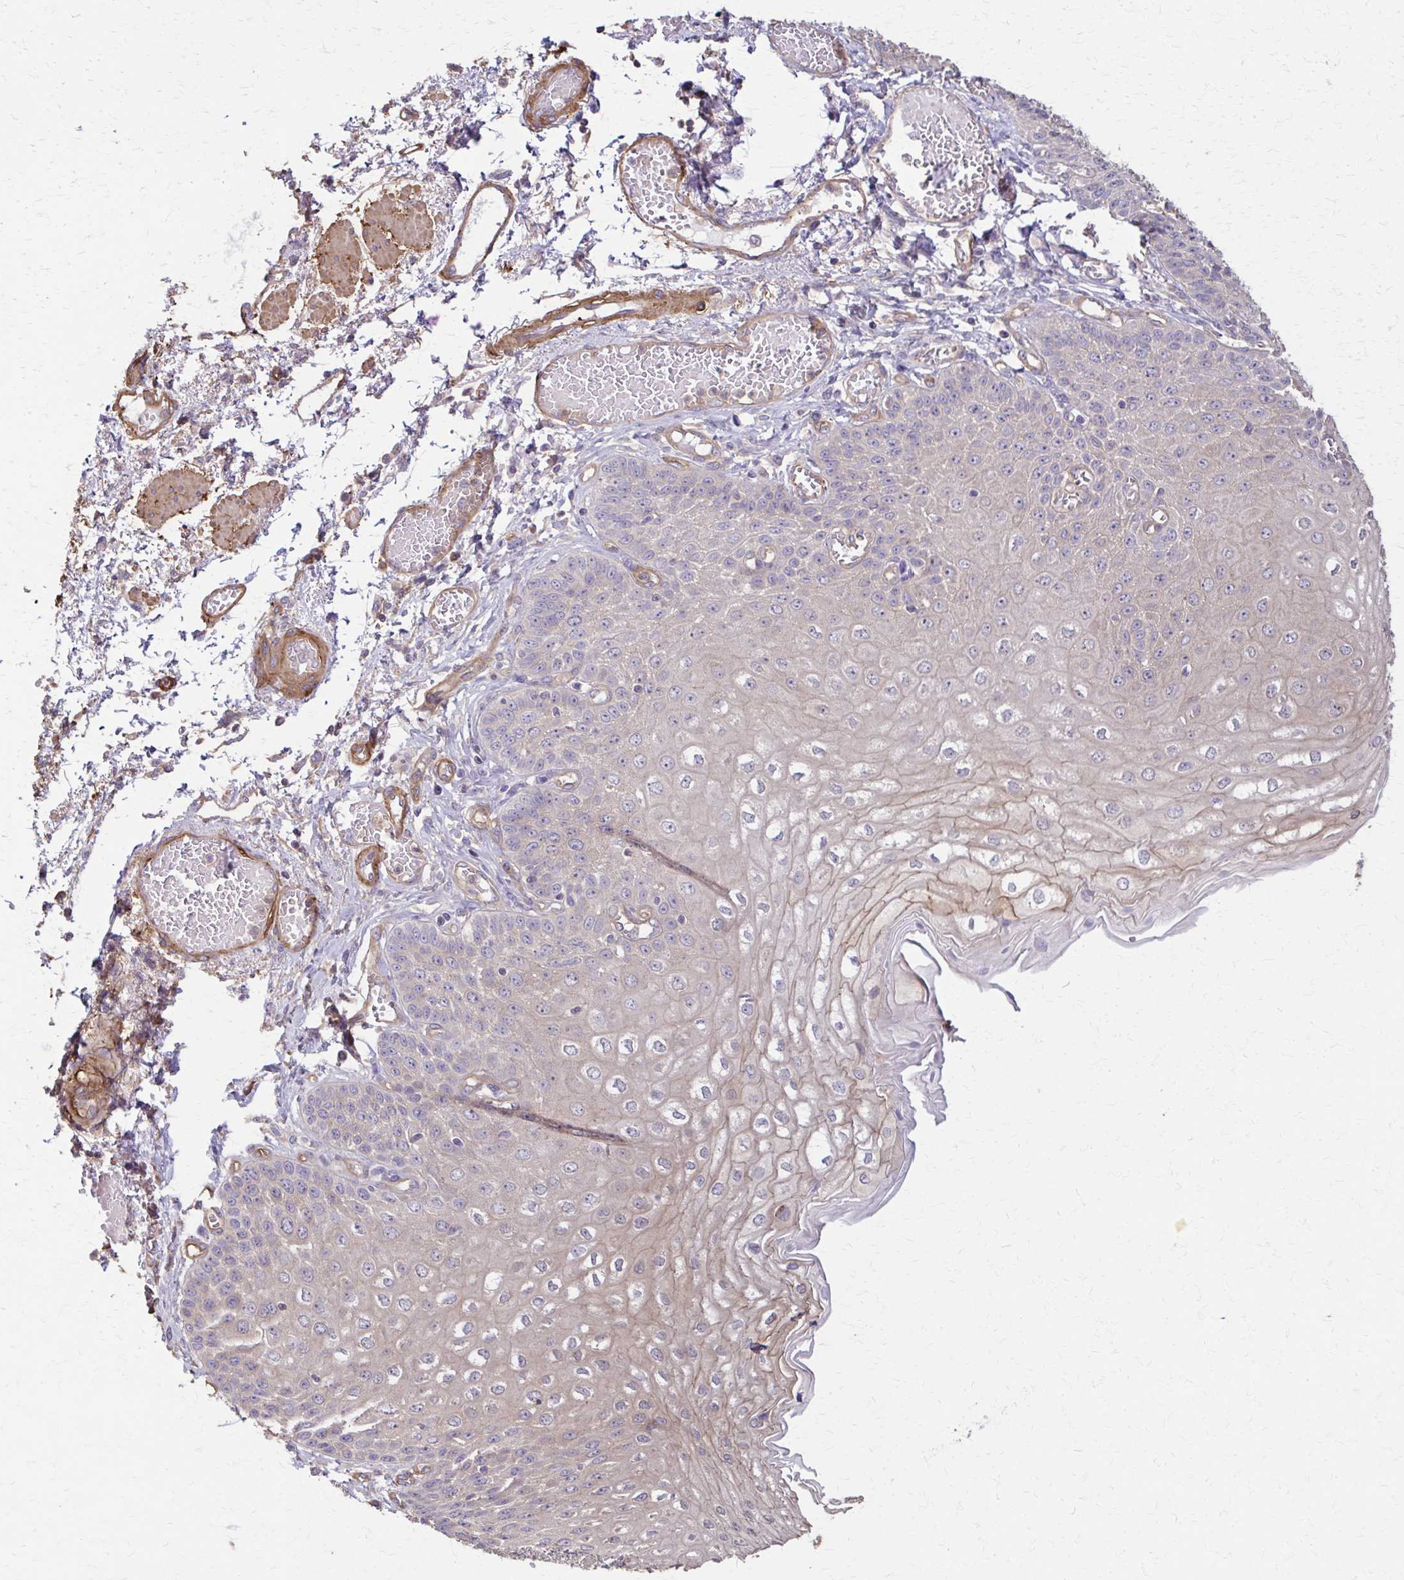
{"staining": {"intensity": "moderate", "quantity": "25%-75%", "location": "cytoplasmic/membranous"}, "tissue": "esophagus", "cell_type": "Squamous epithelial cells", "image_type": "normal", "snomed": [{"axis": "morphology", "description": "Normal tissue, NOS"}, {"axis": "morphology", "description": "Adenocarcinoma, NOS"}, {"axis": "topography", "description": "Esophagus"}], "caption": "An IHC histopathology image of normal tissue is shown. Protein staining in brown labels moderate cytoplasmic/membranous positivity in esophagus within squamous epithelial cells.", "gene": "DSP", "patient": {"sex": "male", "age": 81}}